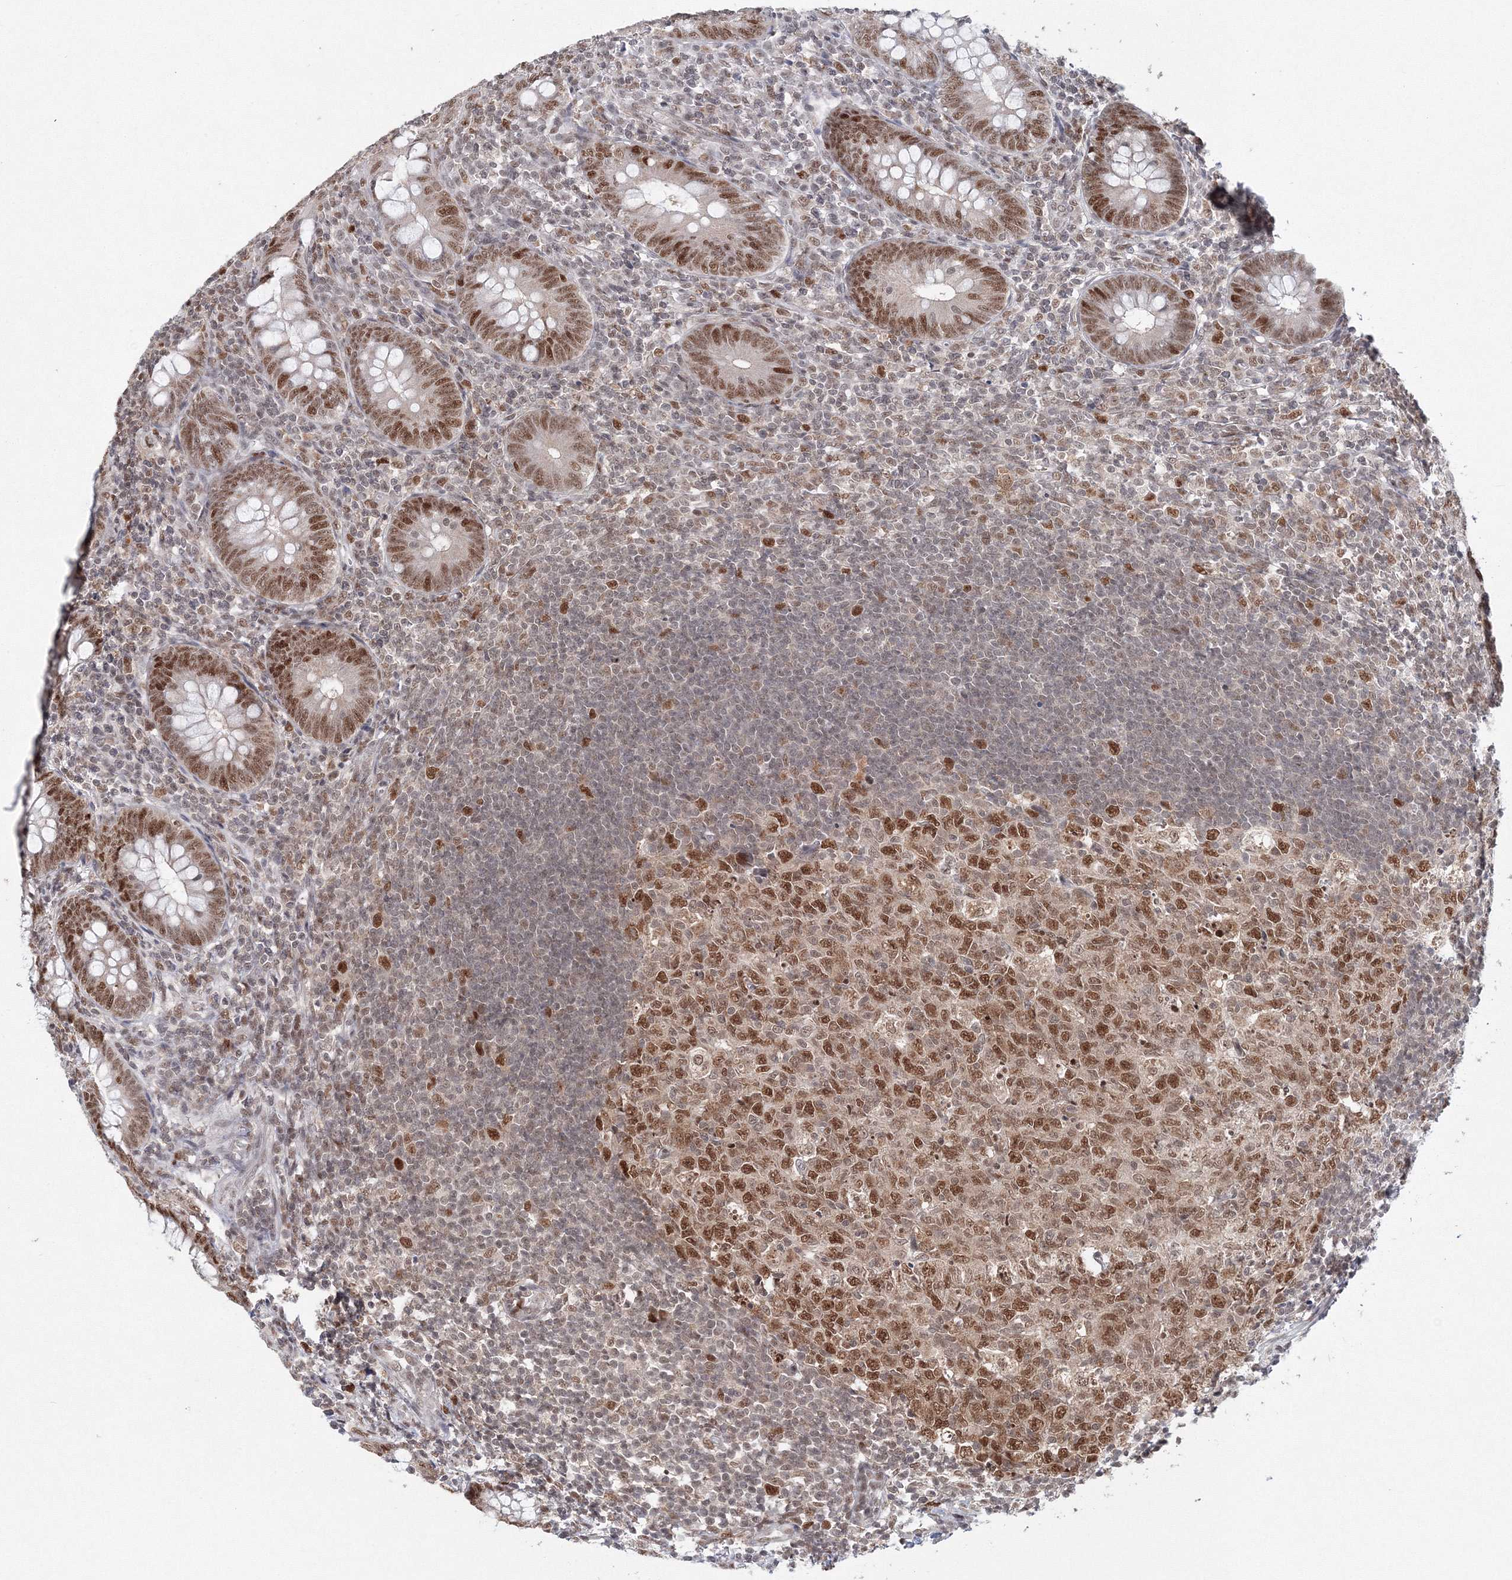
{"staining": {"intensity": "moderate", "quantity": ">75%", "location": "cytoplasmic/membranous"}, "tissue": "appendix", "cell_type": "Glandular cells", "image_type": "normal", "snomed": [{"axis": "morphology", "description": "Normal tissue, NOS"}, {"axis": "topography", "description": "Appendix"}], "caption": "This photomicrograph shows immunohistochemistry (IHC) staining of unremarkable appendix, with medium moderate cytoplasmic/membranous positivity in approximately >75% of glandular cells.", "gene": "IWS1", "patient": {"sex": "male", "age": 14}}